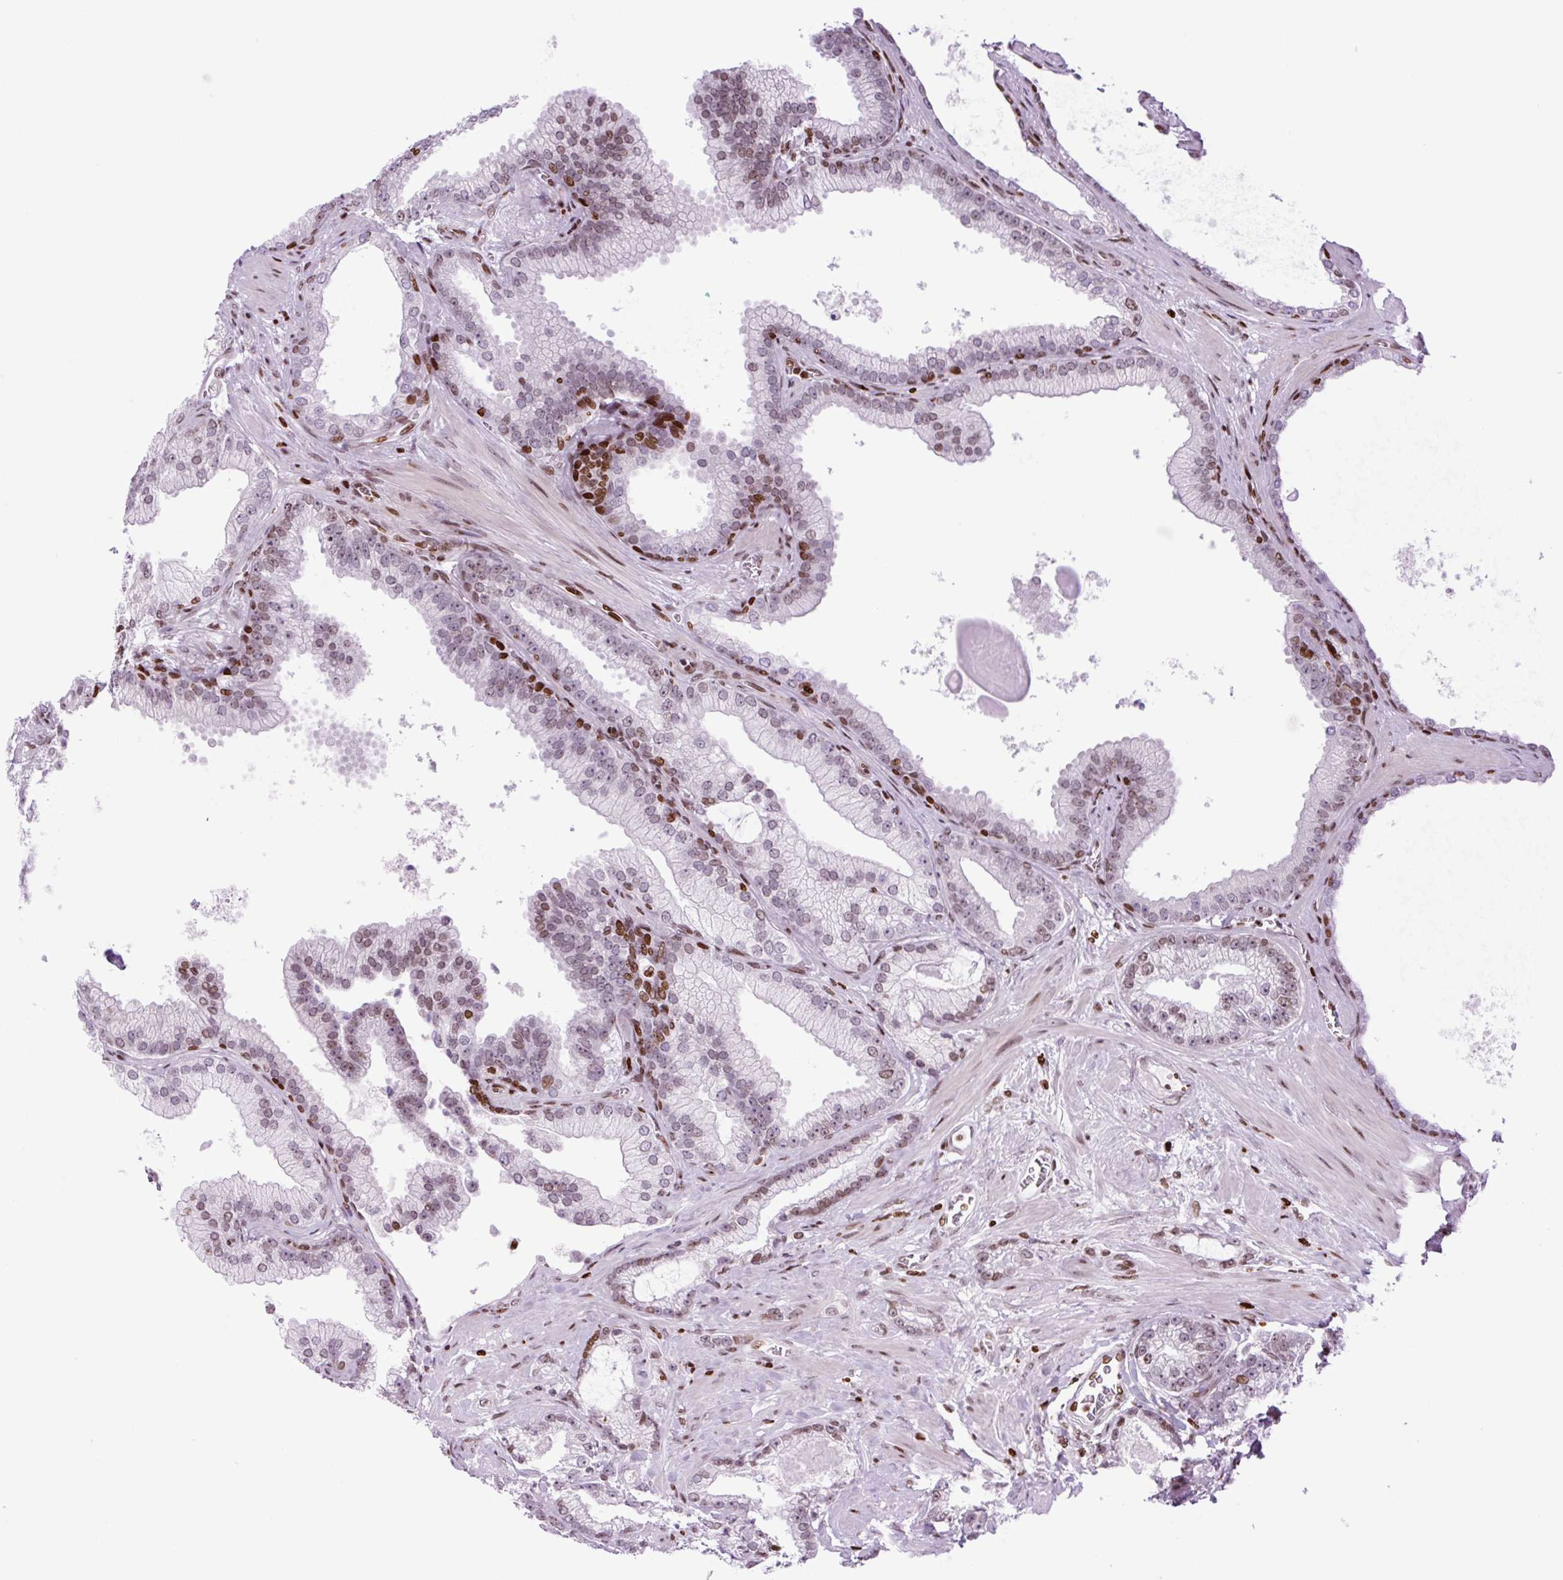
{"staining": {"intensity": "moderate", "quantity": "<25%", "location": "nuclear"}, "tissue": "prostate cancer", "cell_type": "Tumor cells", "image_type": "cancer", "snomed": [{"axis": "morphology", "description": "Adenocarcinoma, High grade"}, {"axis": "topography", "description": "Prostate"}], "caption": "IHC staining of prostate cancer, which exhibits low levels of moderate nuclear expression in about <25% of tumor cells indicating moderate nuclear protein staining. The staining was performed using DAB (3,3'-diaminobenzidine) (brown) for protein detection and nuclei were counterstained in hematoxylin (blue).", "gene": "H1-3", "patient": {"sex": "male", "age": 68}}